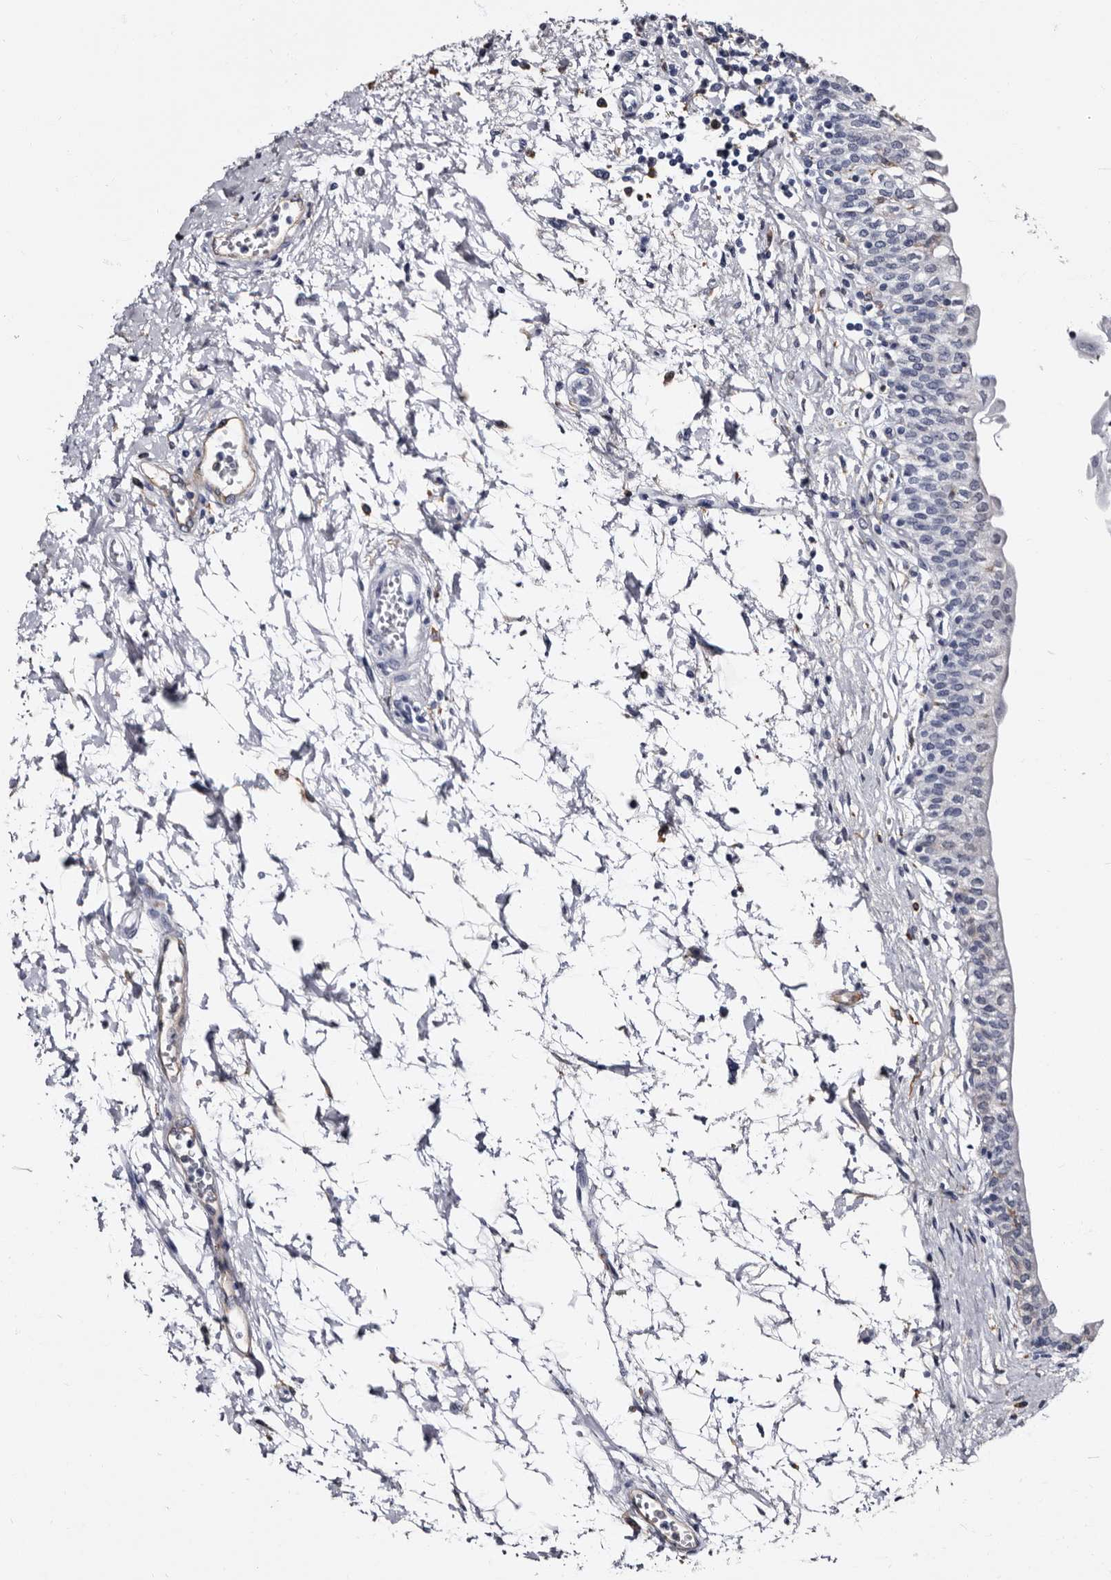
{"staining": {"intensity": "negative", "quantity": "none", "location": "none"}, "tissue": "urinary bladder", "cell_type": "Urothelial cells", "image_type": "normal", "snomed": [{"axis": "morphology", "description": "Normal tissue, NOS"}, {"axis": "topography", "description": "Urinary bladder"}], "caption": "Immunohistochemistry of unremarkable human urinary bladder displays no staining in urothelial cells. (Brightfield microscopy of DAB (3,3'-diaminobenzidine) IHC at high magnification).", "gene": "EPB41L3", "patient": {"sex": "male", "age": 55}}